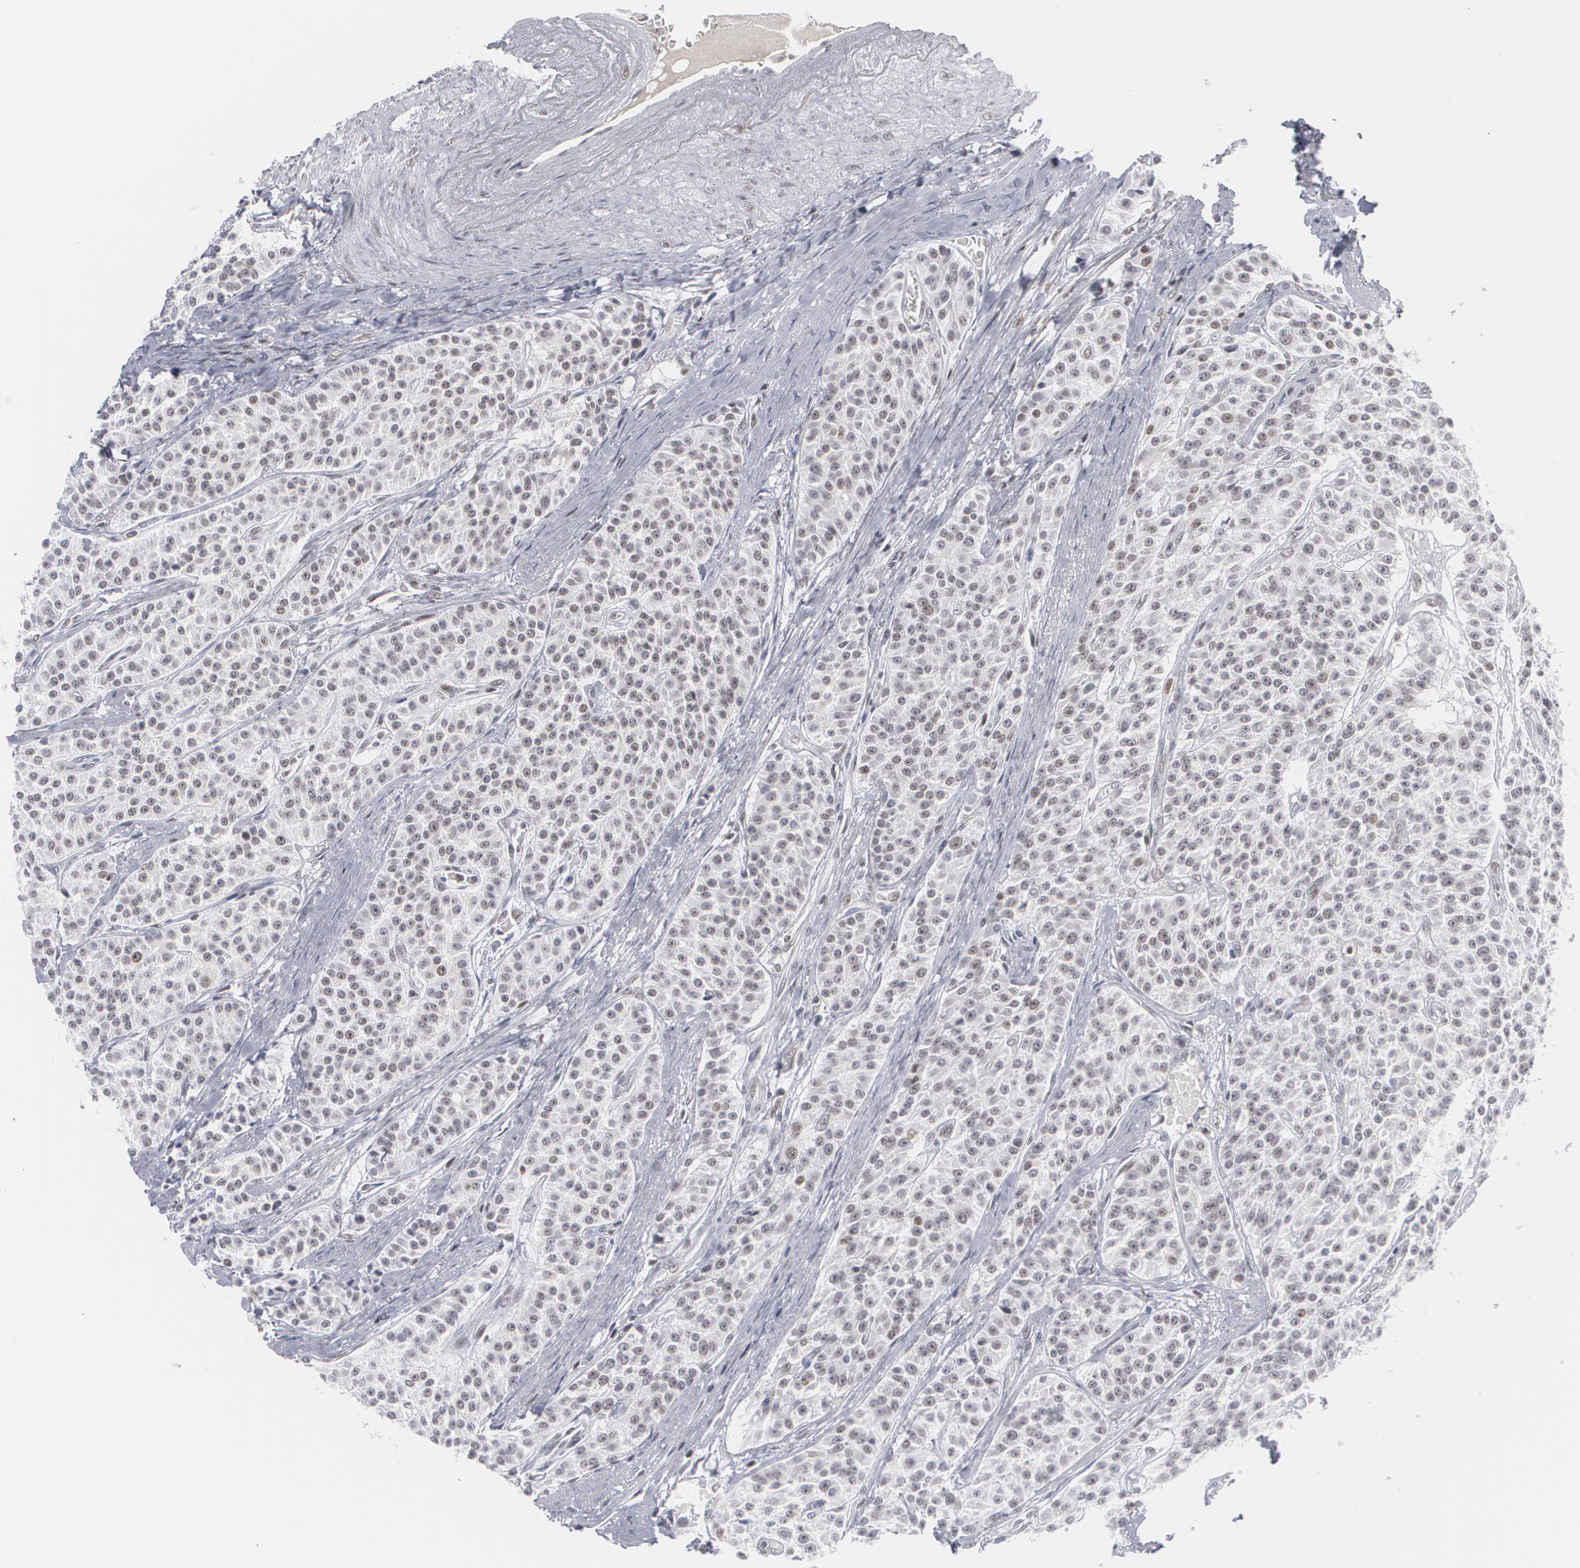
{"staining": {"intensity": "weak", "quantity": "<25%", "location": "nuclear"}, "tissue": "carcinoid", "cell_type": "Tumor cells", "image_type": "cancer", "snomed": [{"axis": "morphology", "description": "Carcinoid, malignant, NOS"}, {"axis": "topography", "description": "Stomach"}], "caption": "Tumor cells show no significant protein staining in carcinoid.", "gene": "MCL1", "patient": {"sex": "female", "age": 76}}